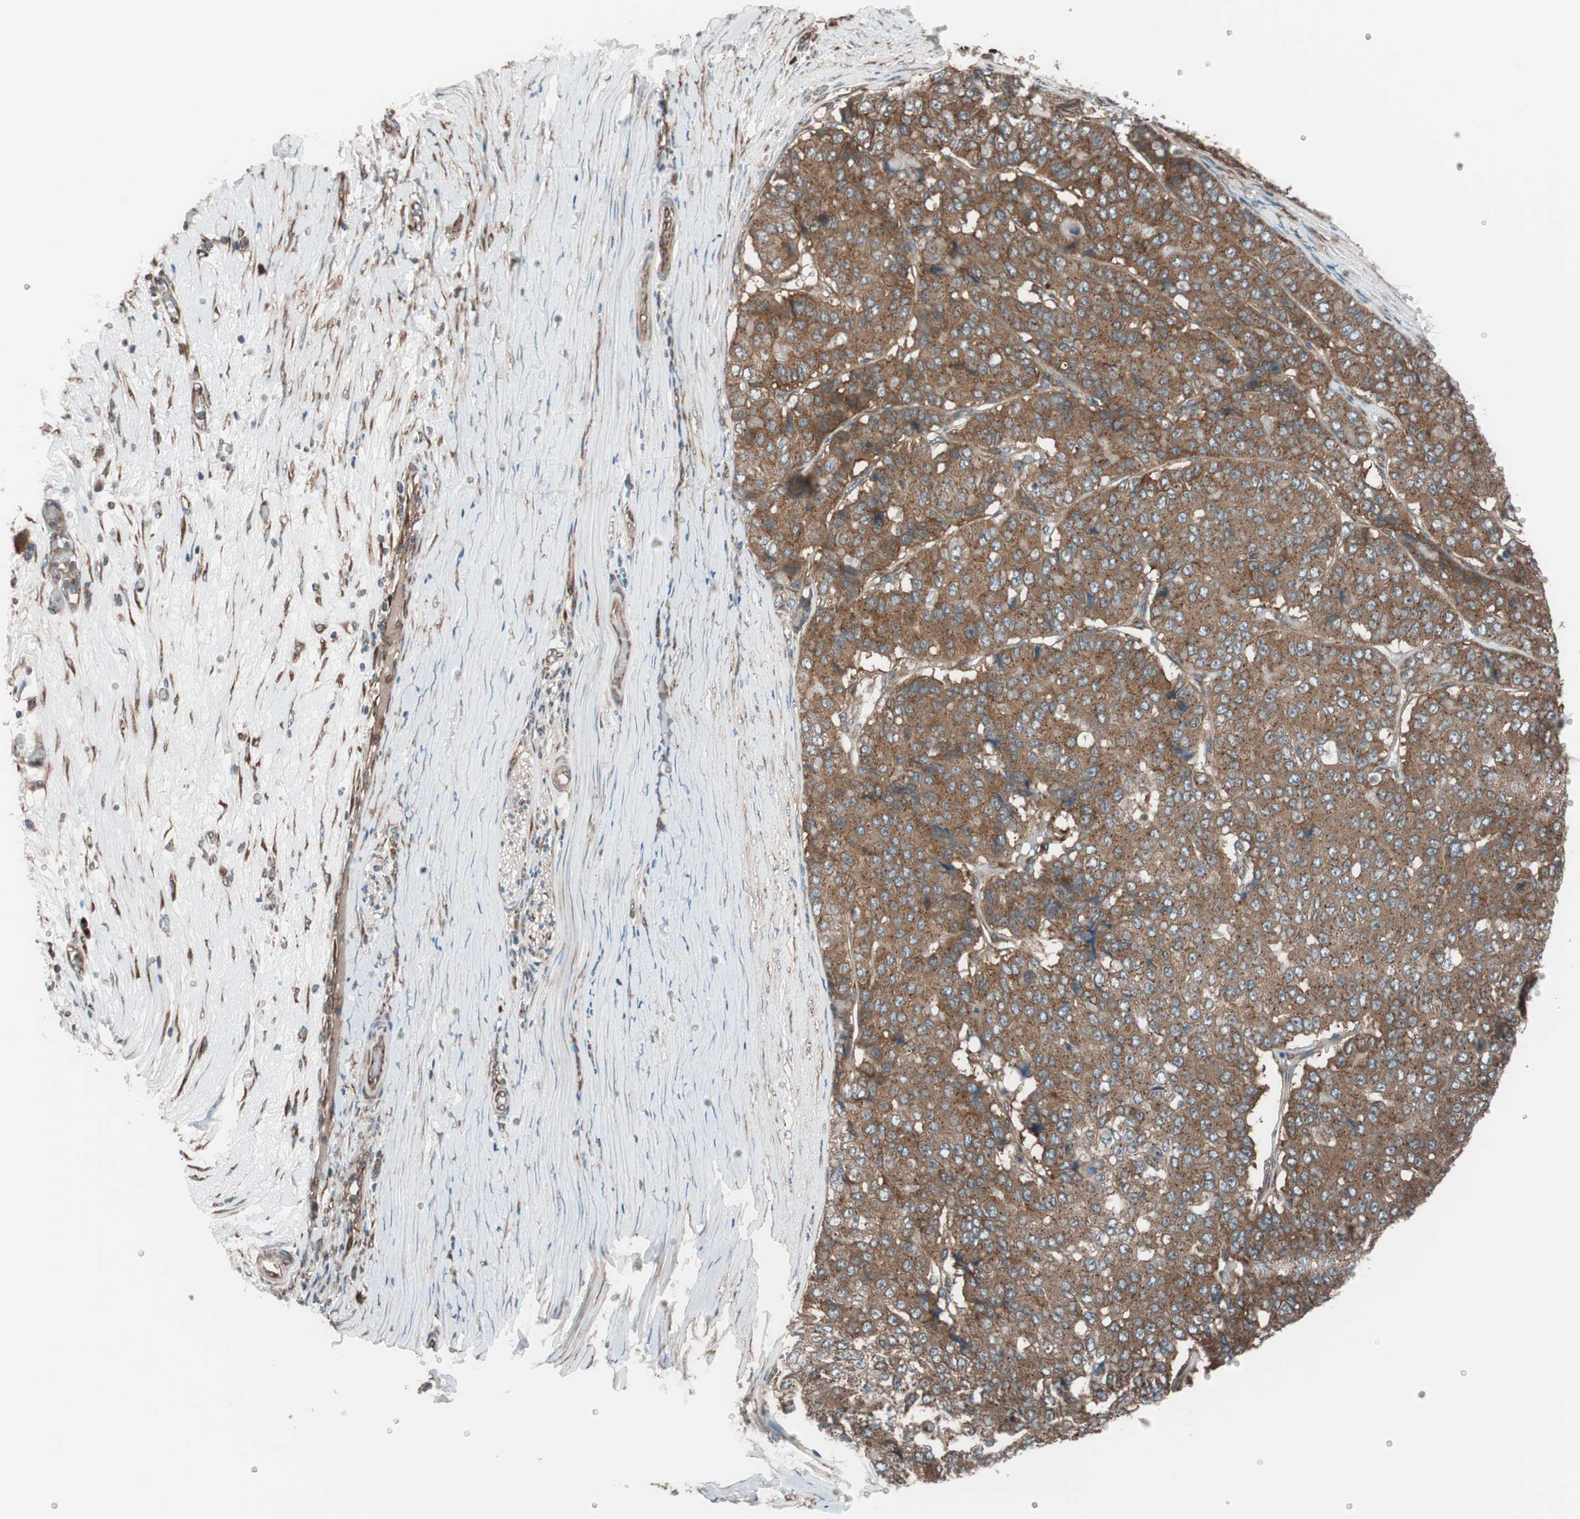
{"staining": {"intensity": "strong", "quantity": ">75%", "location": "cytoplasmic/membranous"}, "tissue": "pancreatic cancer", "cell_type": "Tumor cells", "image_type": "cancer", "snomed": [{"axis": "morphology", "description": "Adenocarcinoma, NOS"}, {"axis": "topography", "description": "Pancreas"}], "caption": "This is a photomicrograph of immunohistochemistry (IHC) staining of pancreatic cancer (adenocarcinoma), which shows strong staining in the cytoplasmic/membranous of tumor cells.", "gene": "SEC31A", "patient": {"sex": "male", "age": 50}}